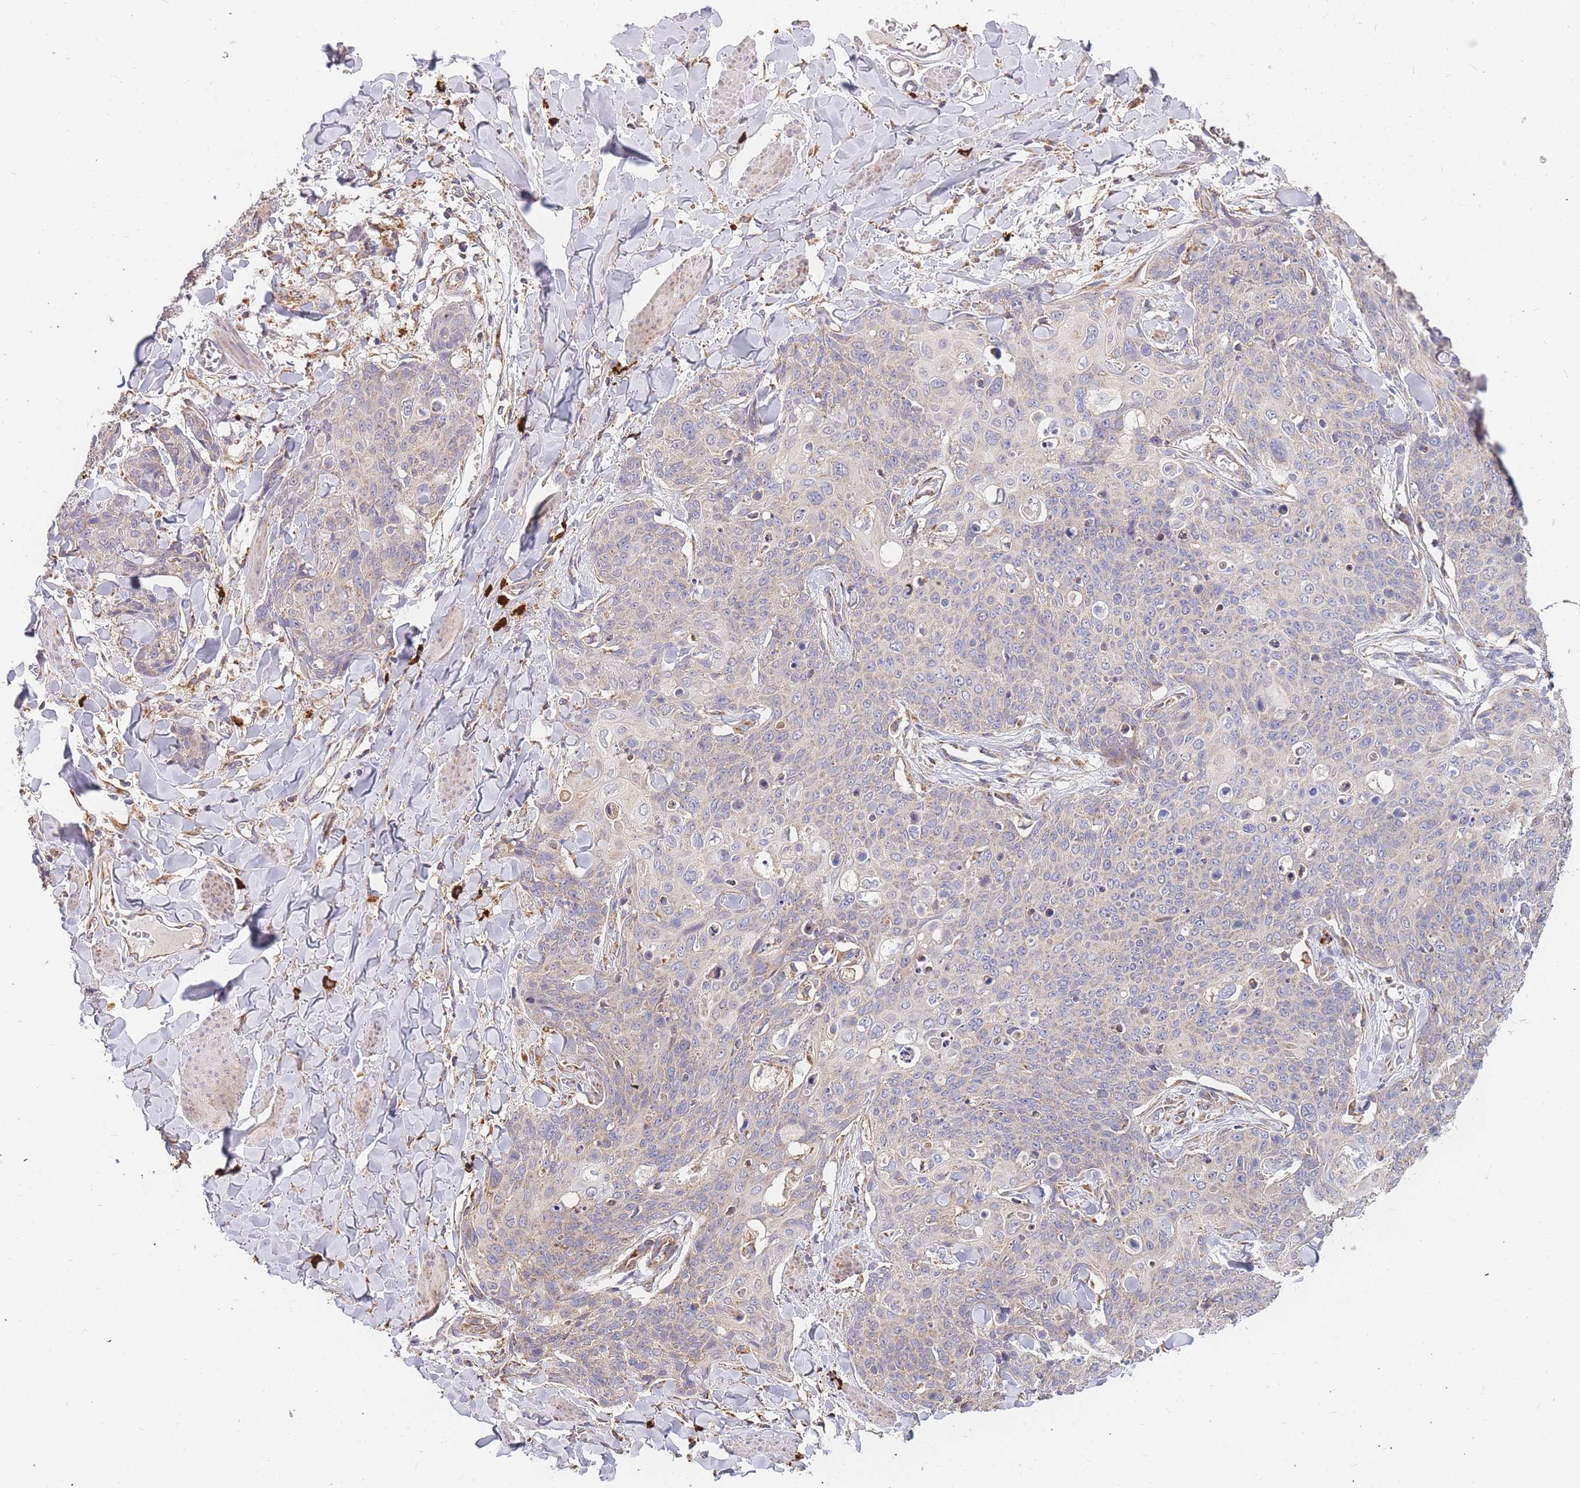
{"staining": {"intensity": "weak", "quantity": "<25%", "location": "cytoplasmic/membranous"}, "tissue": "skin cancer", "cell_type": "Tumor cells", "image_type": "cancer", "snomed": [{"axis": "morphology", "description": "Squamous cell carcinoma, NOS"}, {"axis": "topography", "description": "Skin"}, {"axis": "topography", "description": "Vulva"}], "caption": "This is an immunohistochemistry micrograph of skin cancer (squamous cell carcinoma). There is no staining in tumor cells.", "gene": "ADCY9", "patient": {"sex": "female", "age": 85}}